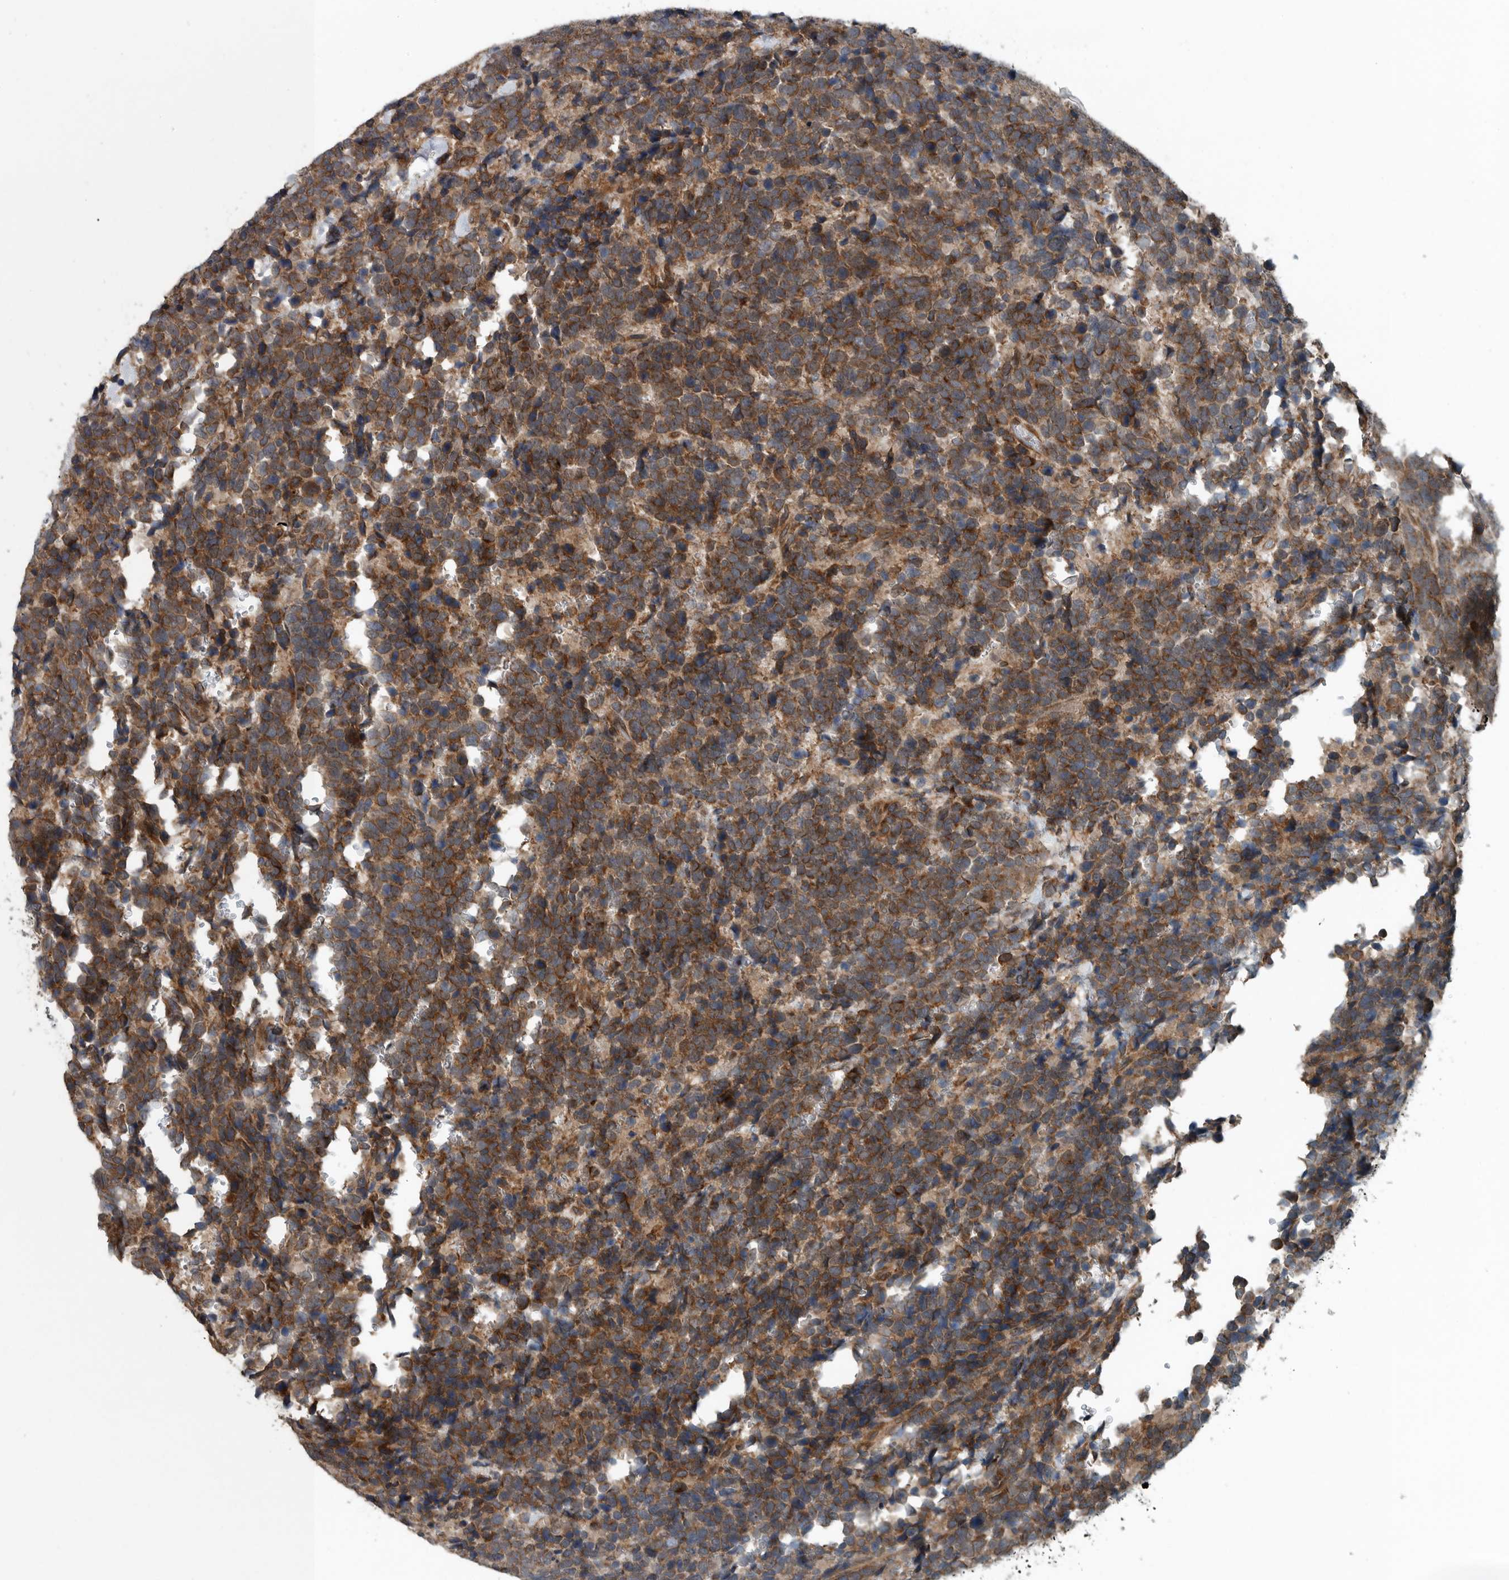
{"staining": {"intensity": "moderate", "quantity": ">75%", "location": "cytoplasmic/membranous"}, "tissue": "urothelial cancer", "cell_type": "Tumor cells", "image_type": "cancer", "snomed": [{"axis": "morphology", "description": "Urothelial carcinoma, High grade"}, {"axis": "topography", "description": "Urinary bladder"}], "caption": "Urothelial carcinoma (high-grade) tissue exhibits moderate cytoplasmic/membranous expression in about >75% of tumor cells", "gene": "AMFR", "patient": {"sex": "female", "age": 82}}